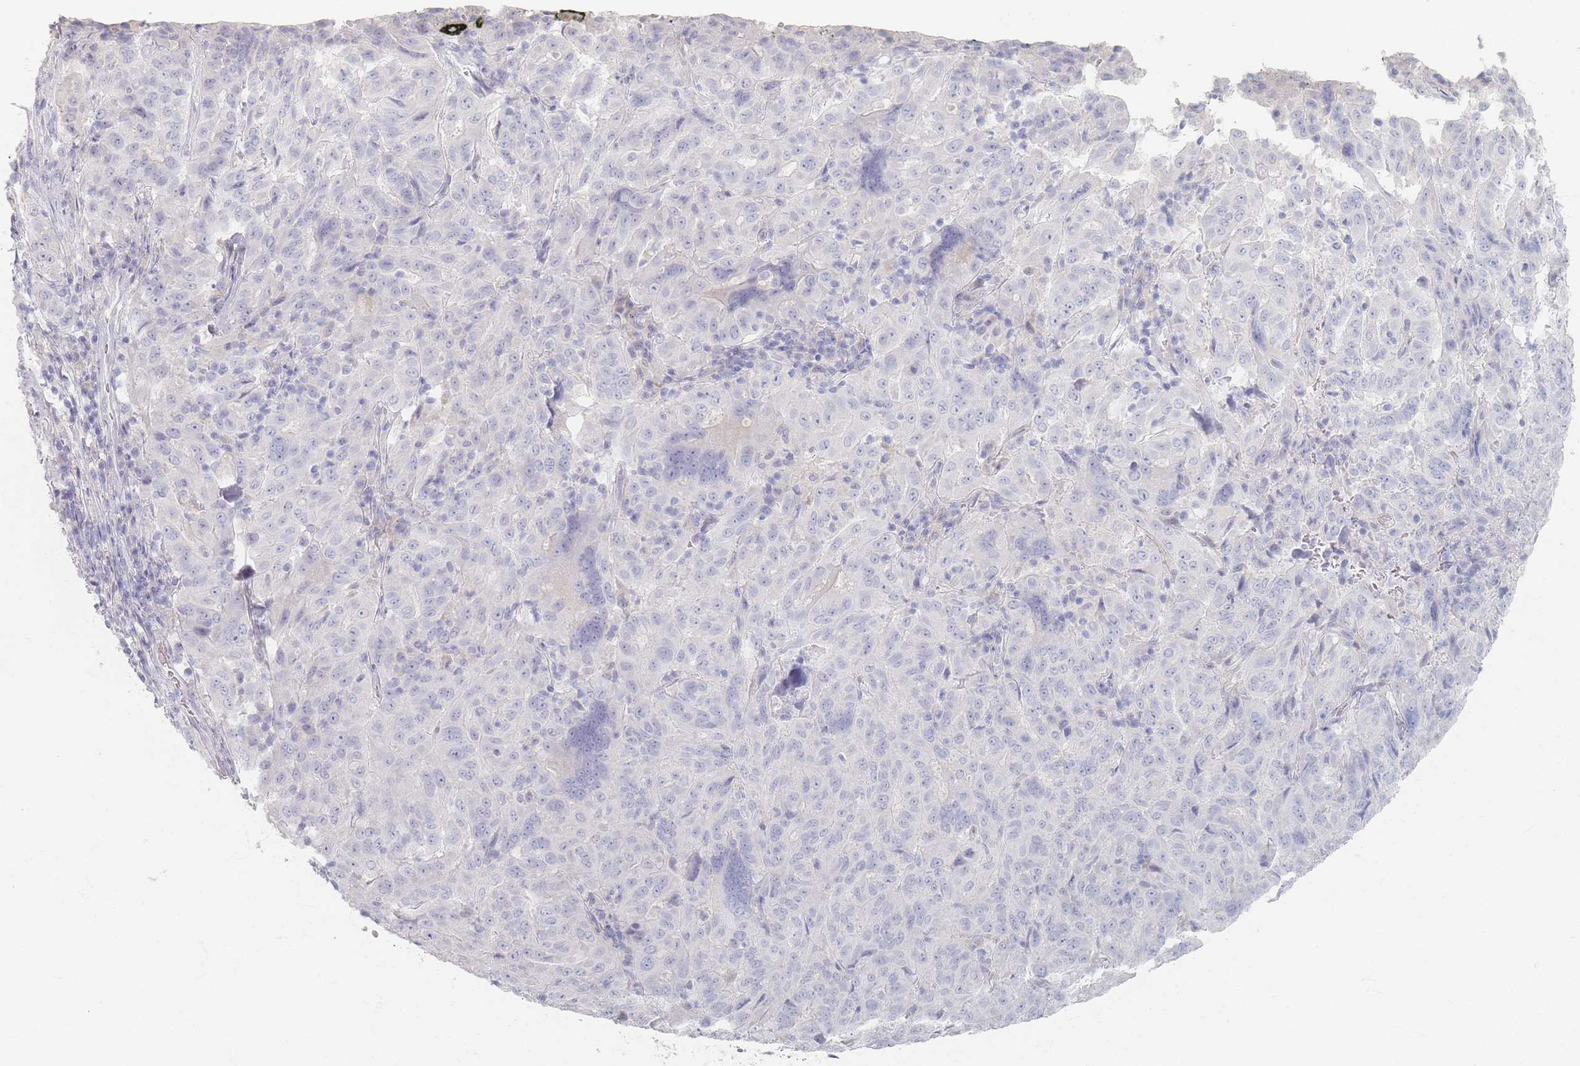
{"staining": {"intensity": "negative", "quantity": "none", "location": "none"}, "tissue": "pancreatic cancer", "cell_type": "Tumor cells", "image_type": "cancer", "snomed": [{"axis": "morphology", "description": "Adenocarcinoma, NOS"}, {"axis": "topography", "description": "Pancreas"}], "caption": "Immunohistochemical staining of pancreatic adenocarcinoma shows no significant positivity in tumor cells.", "gene": "SLC2A11", "patient": {"sex": "male", "age": 63}}